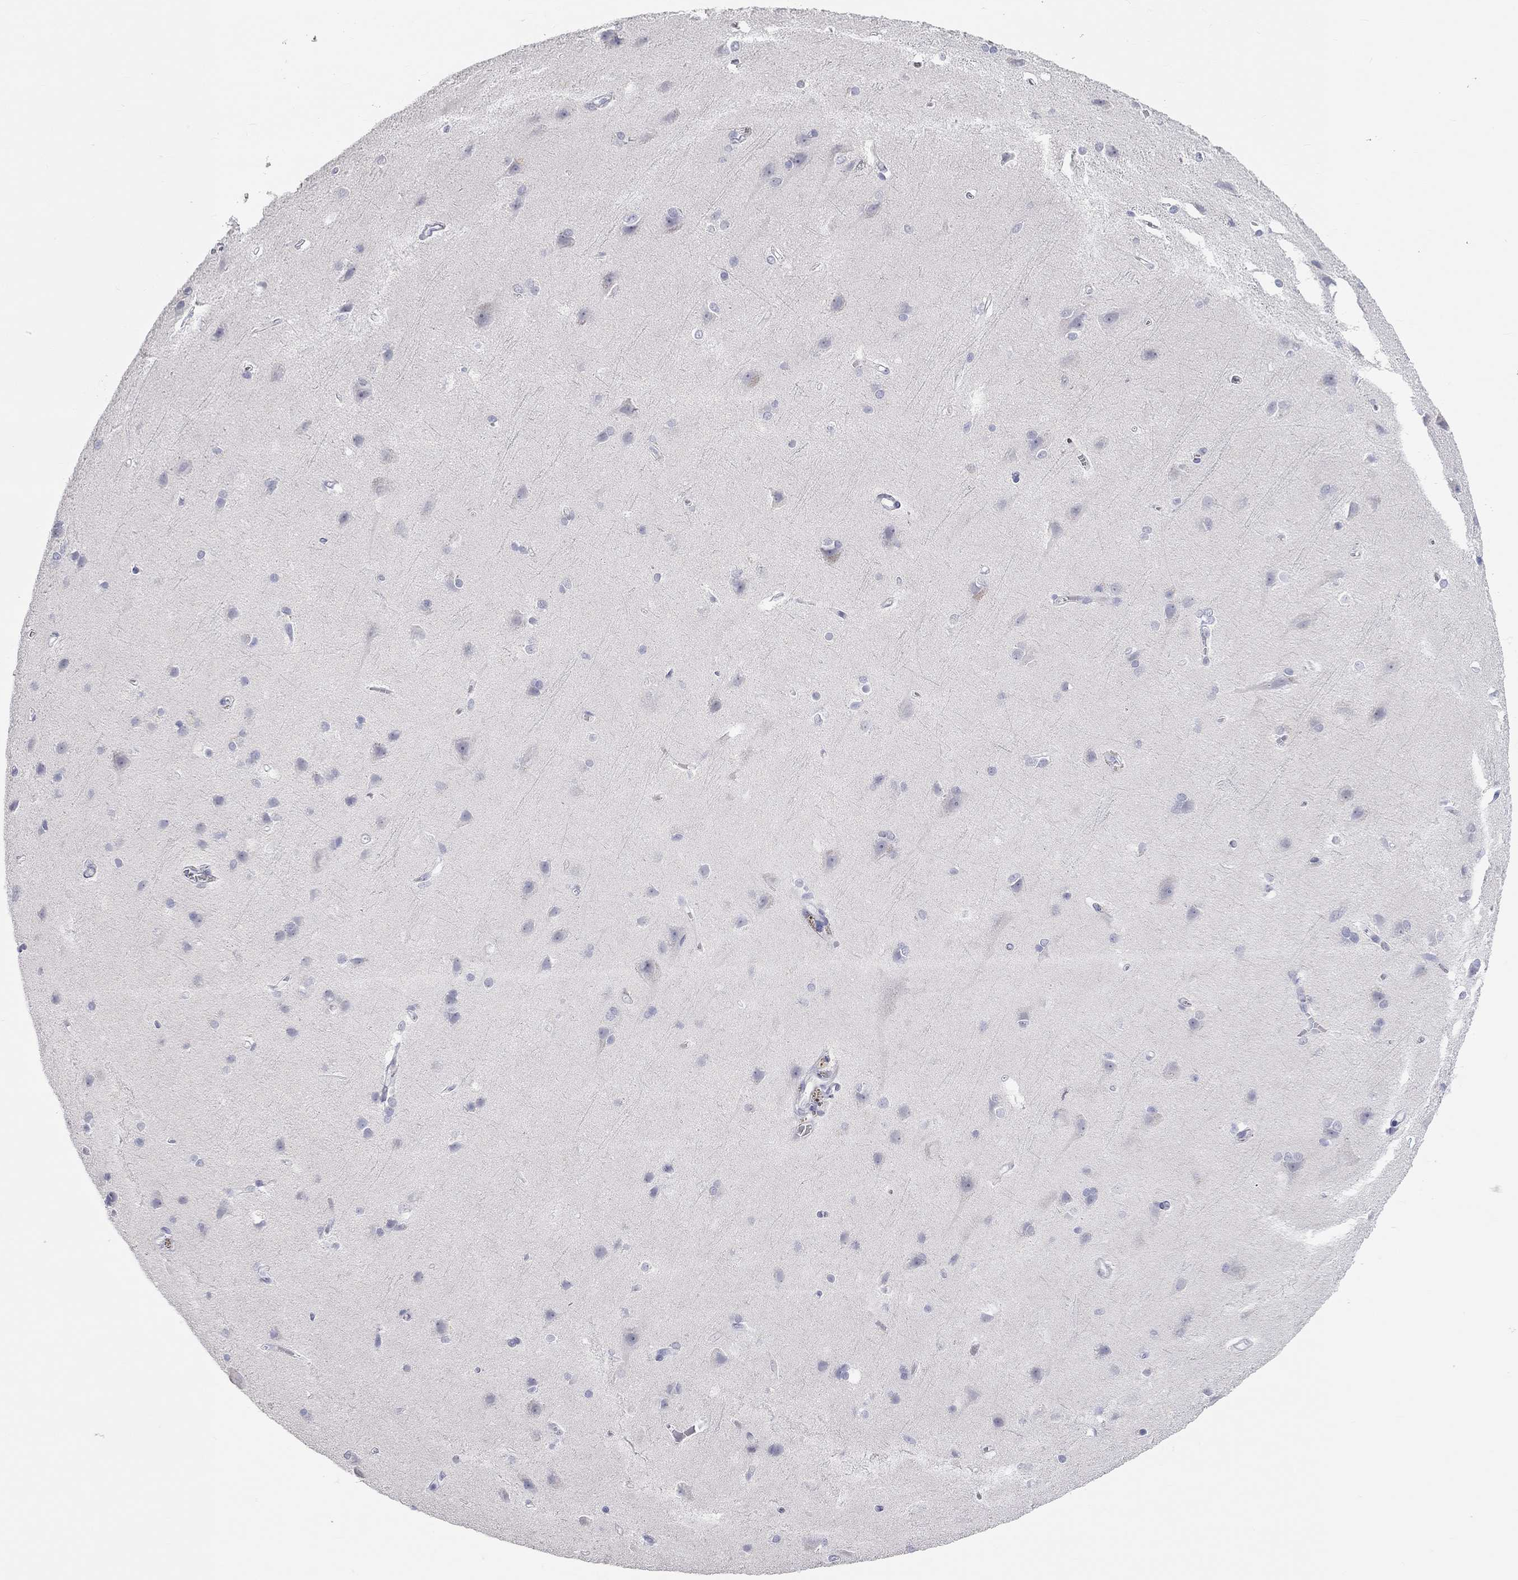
{"staining": {"intensity": "negative", "quantity": "none", "location": "none"}, "tissue": "cerebral cortex", "cell_type": "Endothelial cells", "image_type": "normal", "snomed": [{"axis": "morphology", "description": "Normal tissue, NOS"}, {"axis": "topography", "description": "Cerebral cortex"}], "caption": "Immunohistochemistry of benign human cerebral cortex displays no staining in endothelial cells.", "gene": "AK8", "patient": {"sex": "male", "age": 37}}